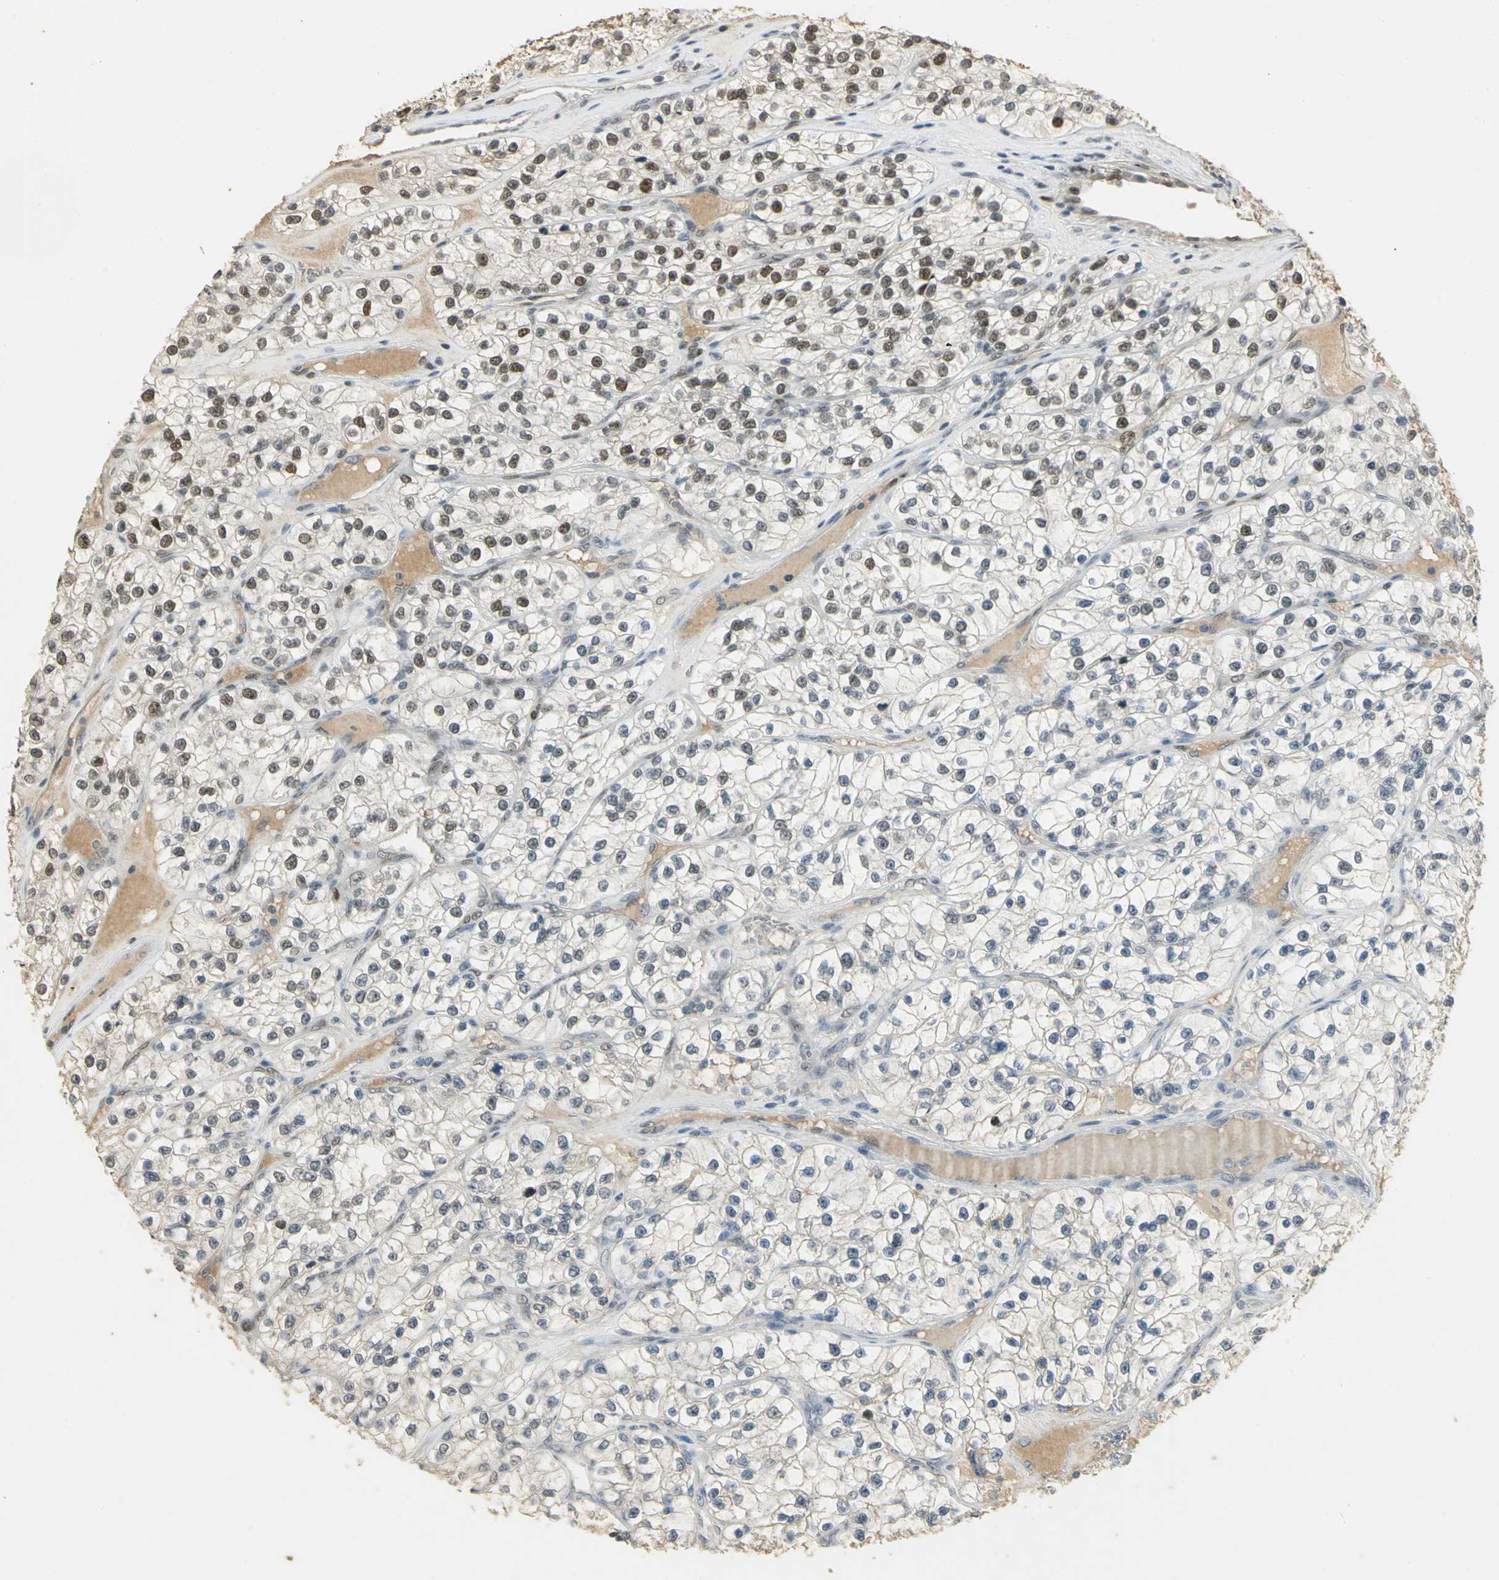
{"staining": {"intensity": "strong", "quantity": "25%-75%", "location": "nuclear"}, "tissue": "renal cancer", "cell_type": "Tumor cells", "image_type": "cancer", "snomed": [{"axis": "morphology", "description": "Adenocarcinoma, NOS"}, {"axis": "topography", "description": "Kidney"}], "caption": "Immunohistochemistry (IHC) photomicrograph of human renal cancer (adenocarcinoma) stained for a protein (brown), which displays high levels of strong nuclear expression in approximately 25%-75% of tumor cells.", "gene": "AK6", "patient": {"sex": "female", "age": 57}}